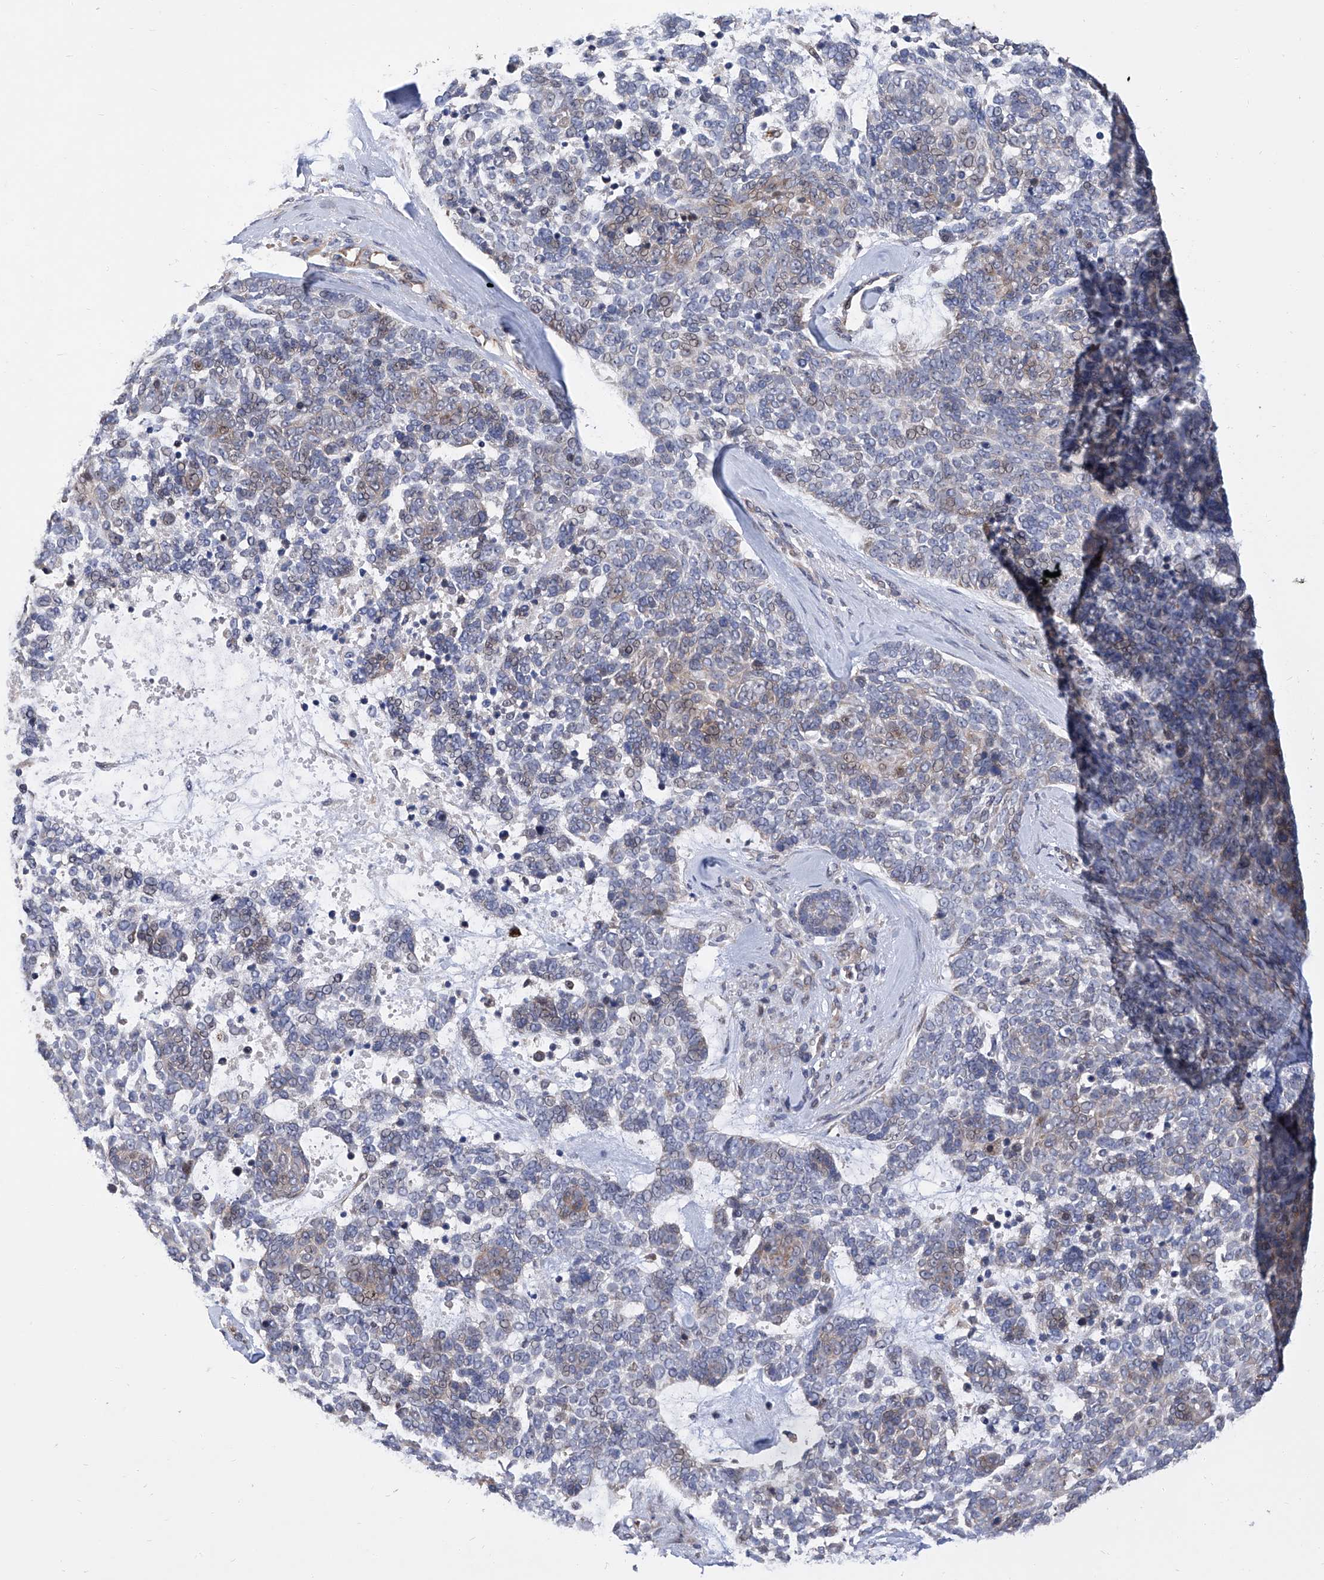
{"staining": {"intensity": "weak", "quantity": "<25%", "location": "nuclear"}, "tissue": "skin cancer", "cell_type": "Tumor cells", "image_type": "cancer", "snomed": [{"axis": "morphology", "description": "Basal cell carcinoma"}, {"axis": "topography", "description": "Skin"}], "caption": "Skin basal cell carcinoma was stained to show a protein in brown. There is no significant positivity in tumor cells.", "gene": "FARP2", "patient": {"sex": "female", "age": 81}}